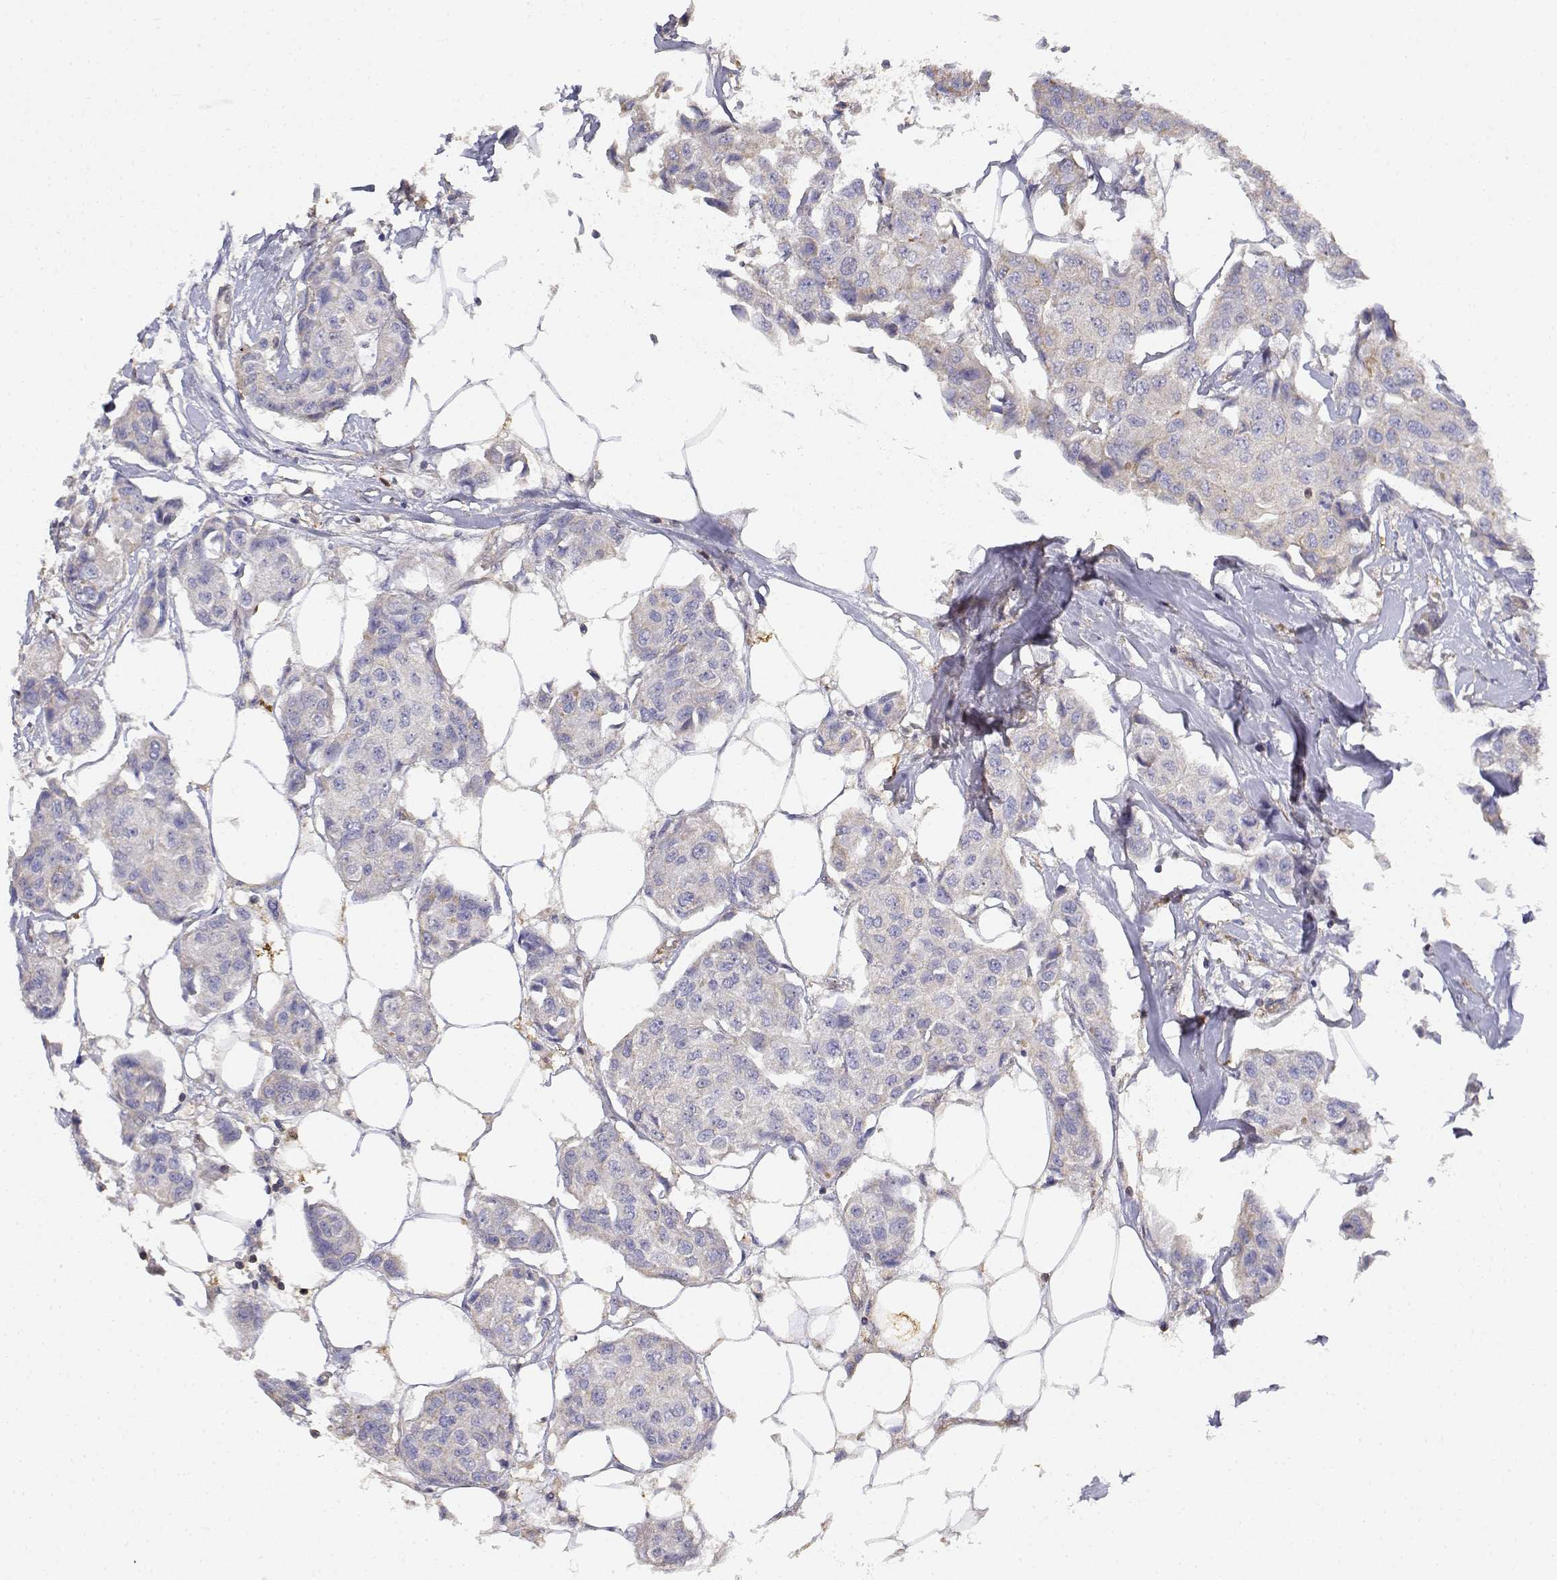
{"staining": {"intensity": "weak", "quantity": "<25%", "location": "cytoplasmic/membranous"}, "tissue": "breast cancer", "cell_type": "Tumor cells", "image_type": "cancer", "snomed": [{"axis": "morphology", "description": "Duct carcinoma"}, {"axis": "topography", "description": "Breast"}, {"axis": "topography", "description": "Lymph node"}], "caption": "This is an immunohistochemistry image of breast cancer (invasive ductal carcinoma). There is no positivity in tumor cells.", "gene": "ADA", "patient": {"sex": "female", "age": 80}}